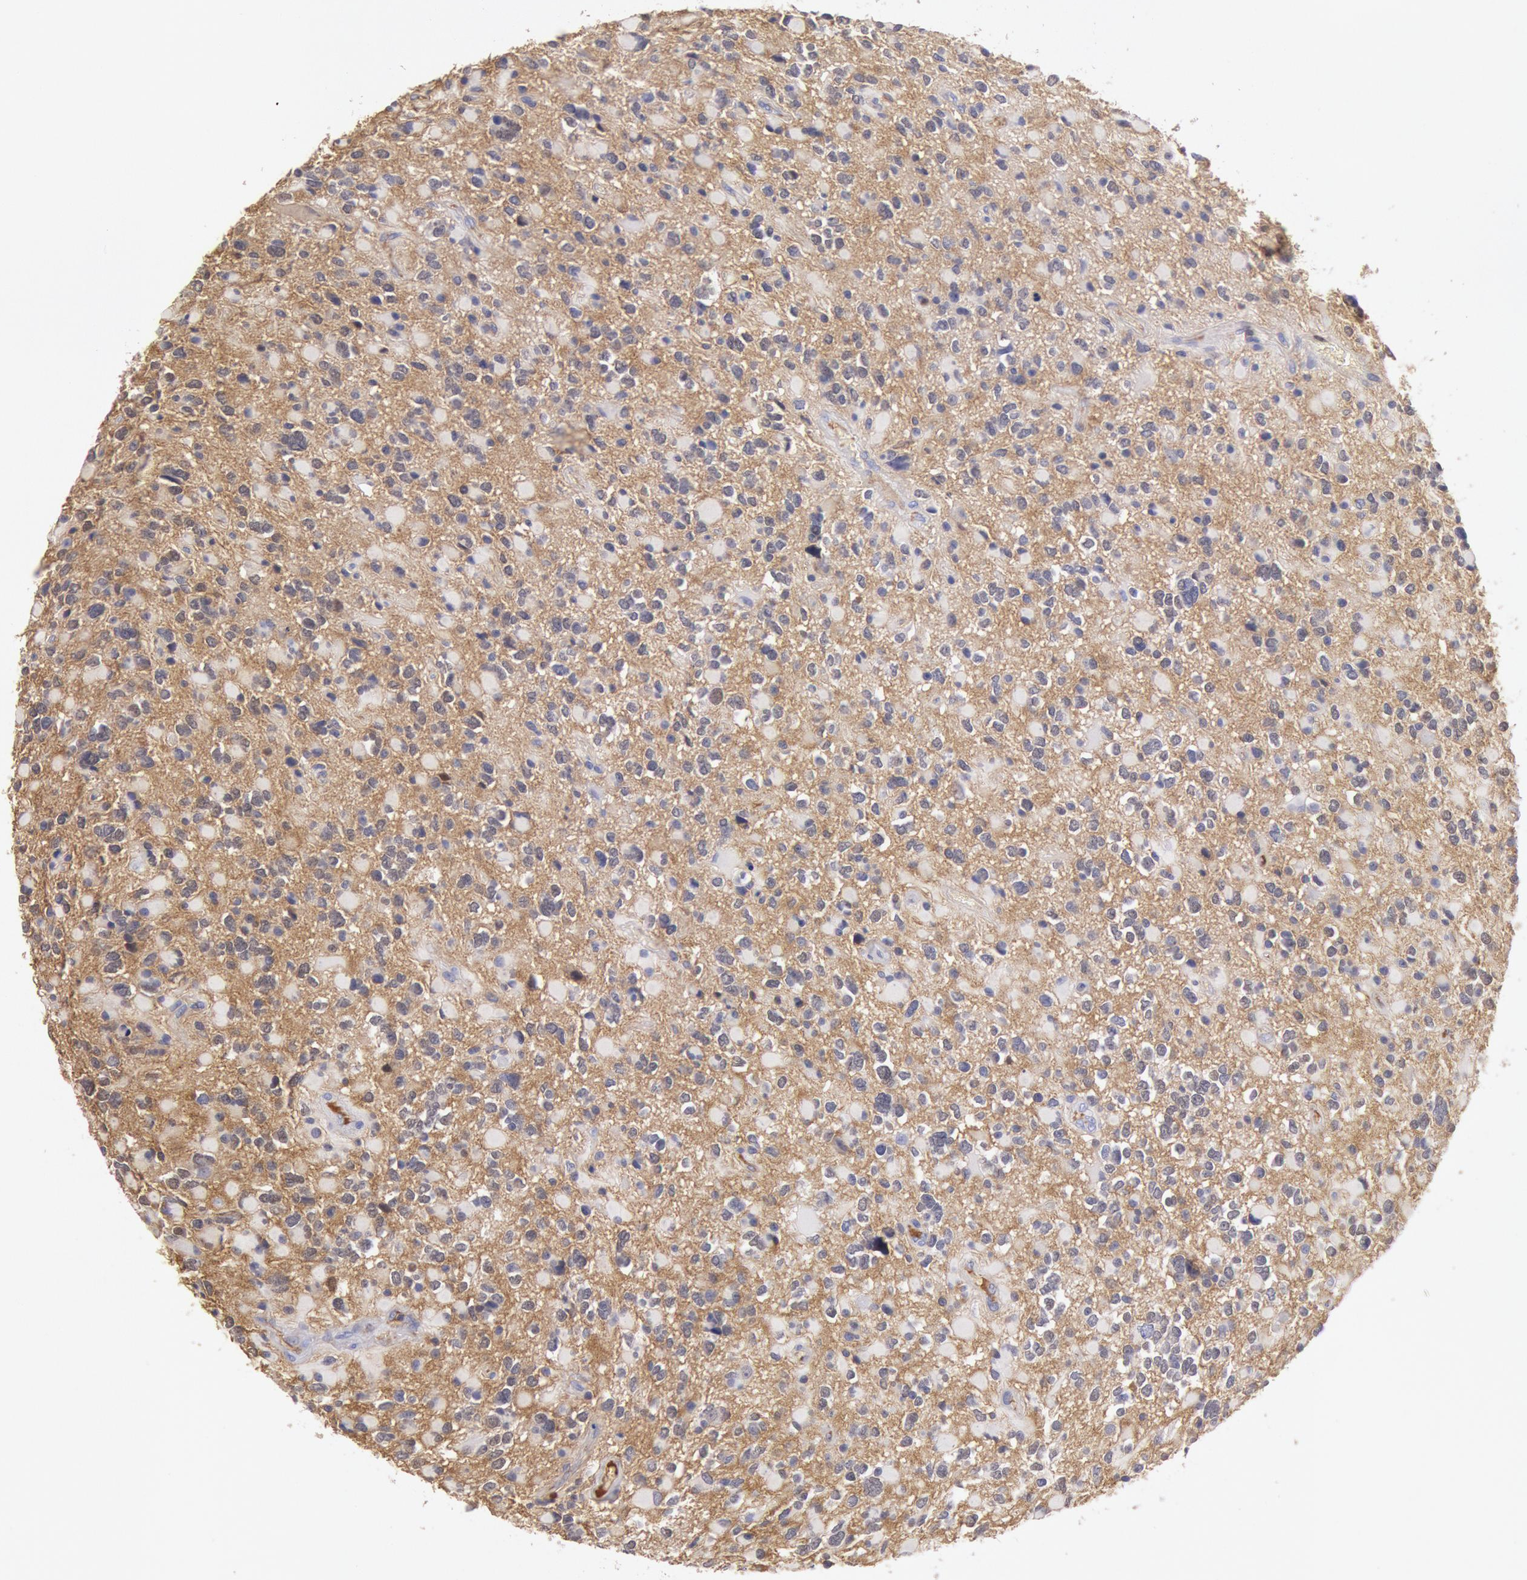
{"staining": {"intensity": "negative", "quantity": "none", "location": "none"}, "tissue": "glioma", "cell_type": "Tumor cells", "image_type": "cancer", "snomed": [{"axis": "morphology", "description": "Glioma, malignant, High grade"}, {"axis": "topography", "description": "Brain"}], "caption": "The micrograph demonstrates no staining of tumor cells in glioma. (DAB immunohistochemistry (IHC) visualized using brightfield microscopy, high magnification).", "gene": "IGHA1", "patient": {"sex": "female", "age": 37}}